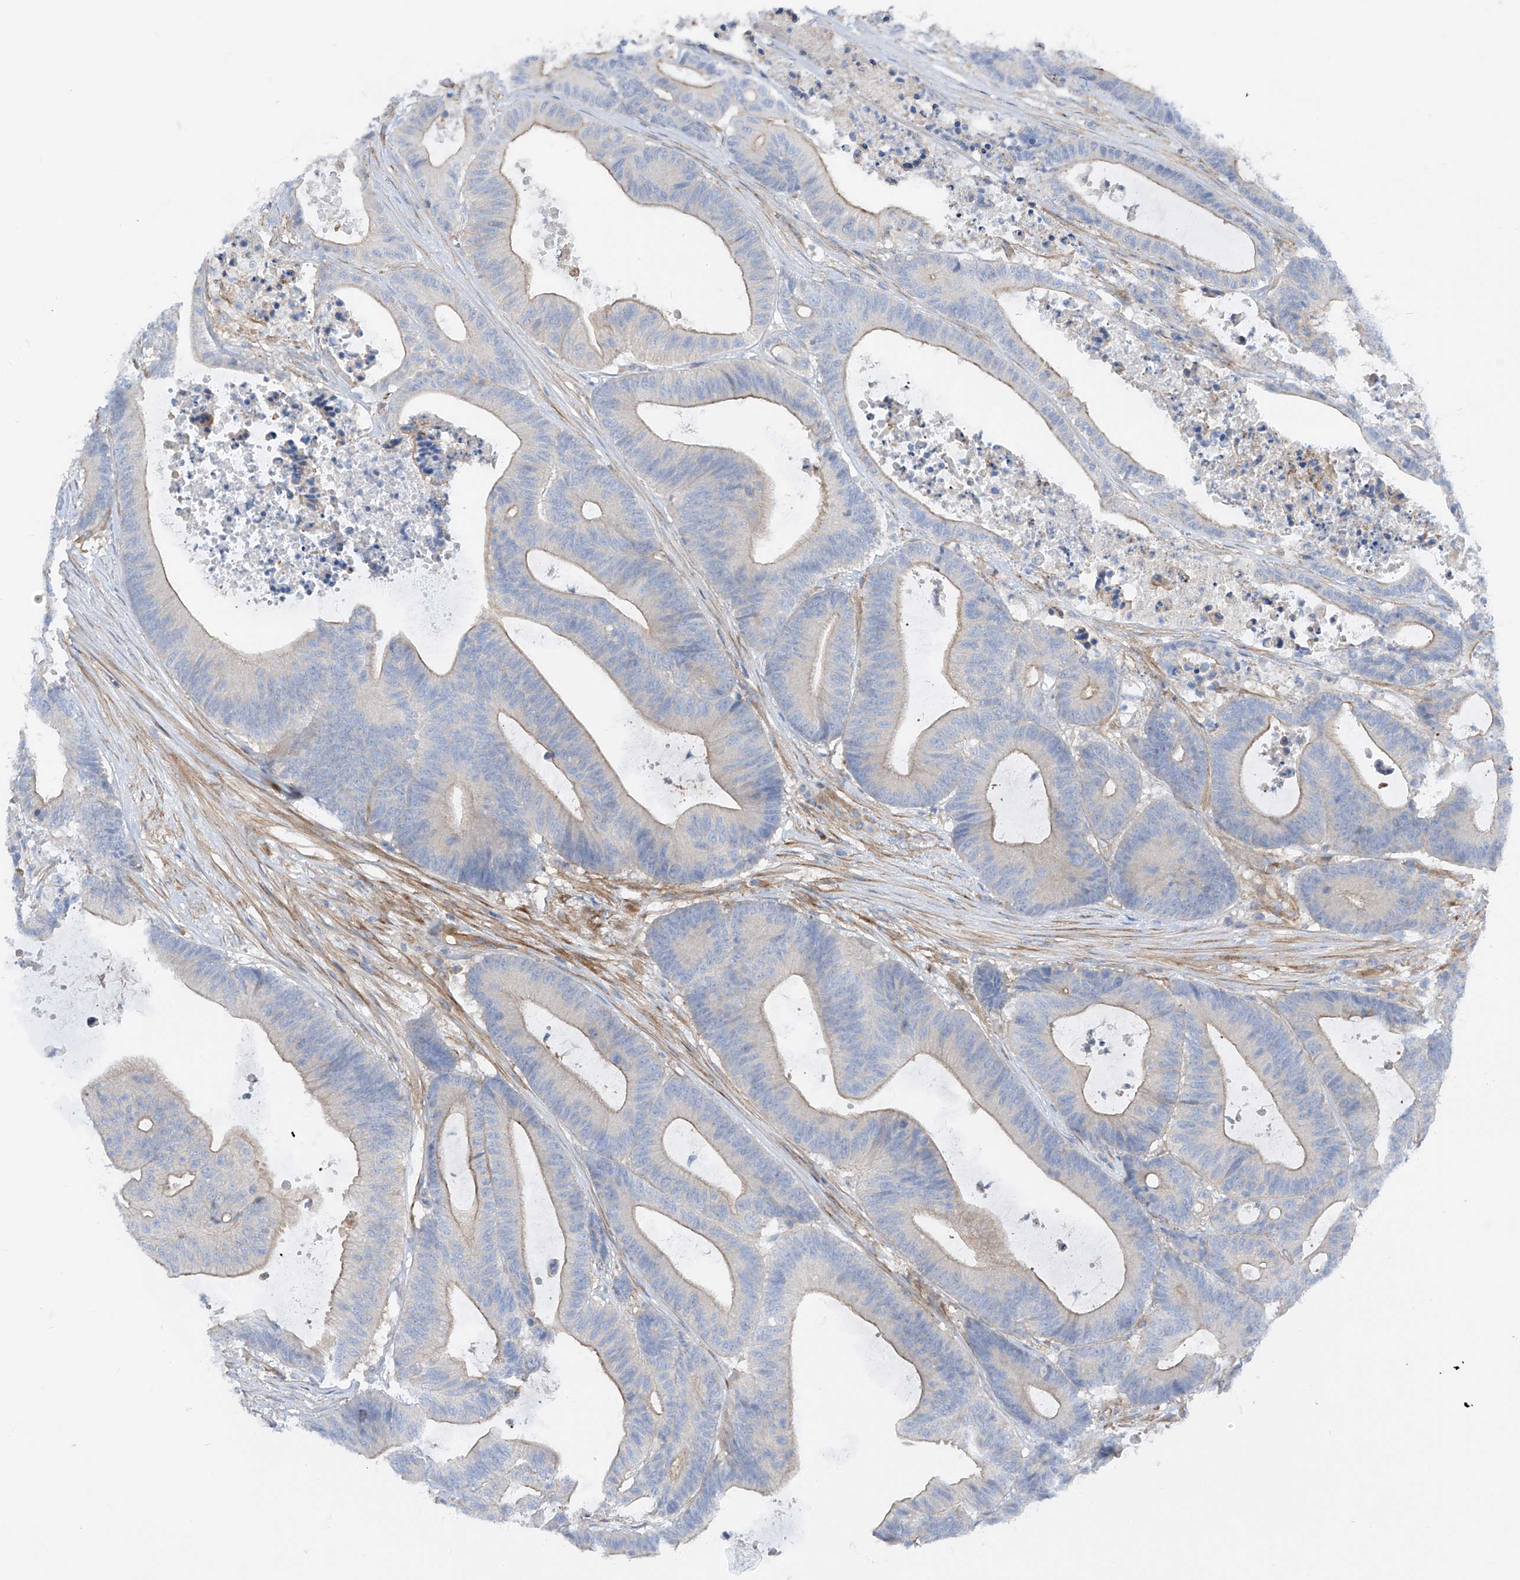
{"staining": {"intensity": "weak", "quantity": "25%-75%", "location": "cytoplasmic/membranous"}, "tissue": "colorectal cancer", "cell_type": "Tumor cells", "image_type": "cancer", "snomed": [{"axis": "morphology", "description": "Adenocarcinoma, NOS"}, {"axis": "topography", "description": "Colon"}], "caption": "DAB immunohistochemical staining of colorectal adenocarcinoma shows weak cytoplasmic/membranous protein expression in approximately 25%-75% of tumor cells.", "gene": "LCA5", "patient": {"sex": "female", "age": 84}}